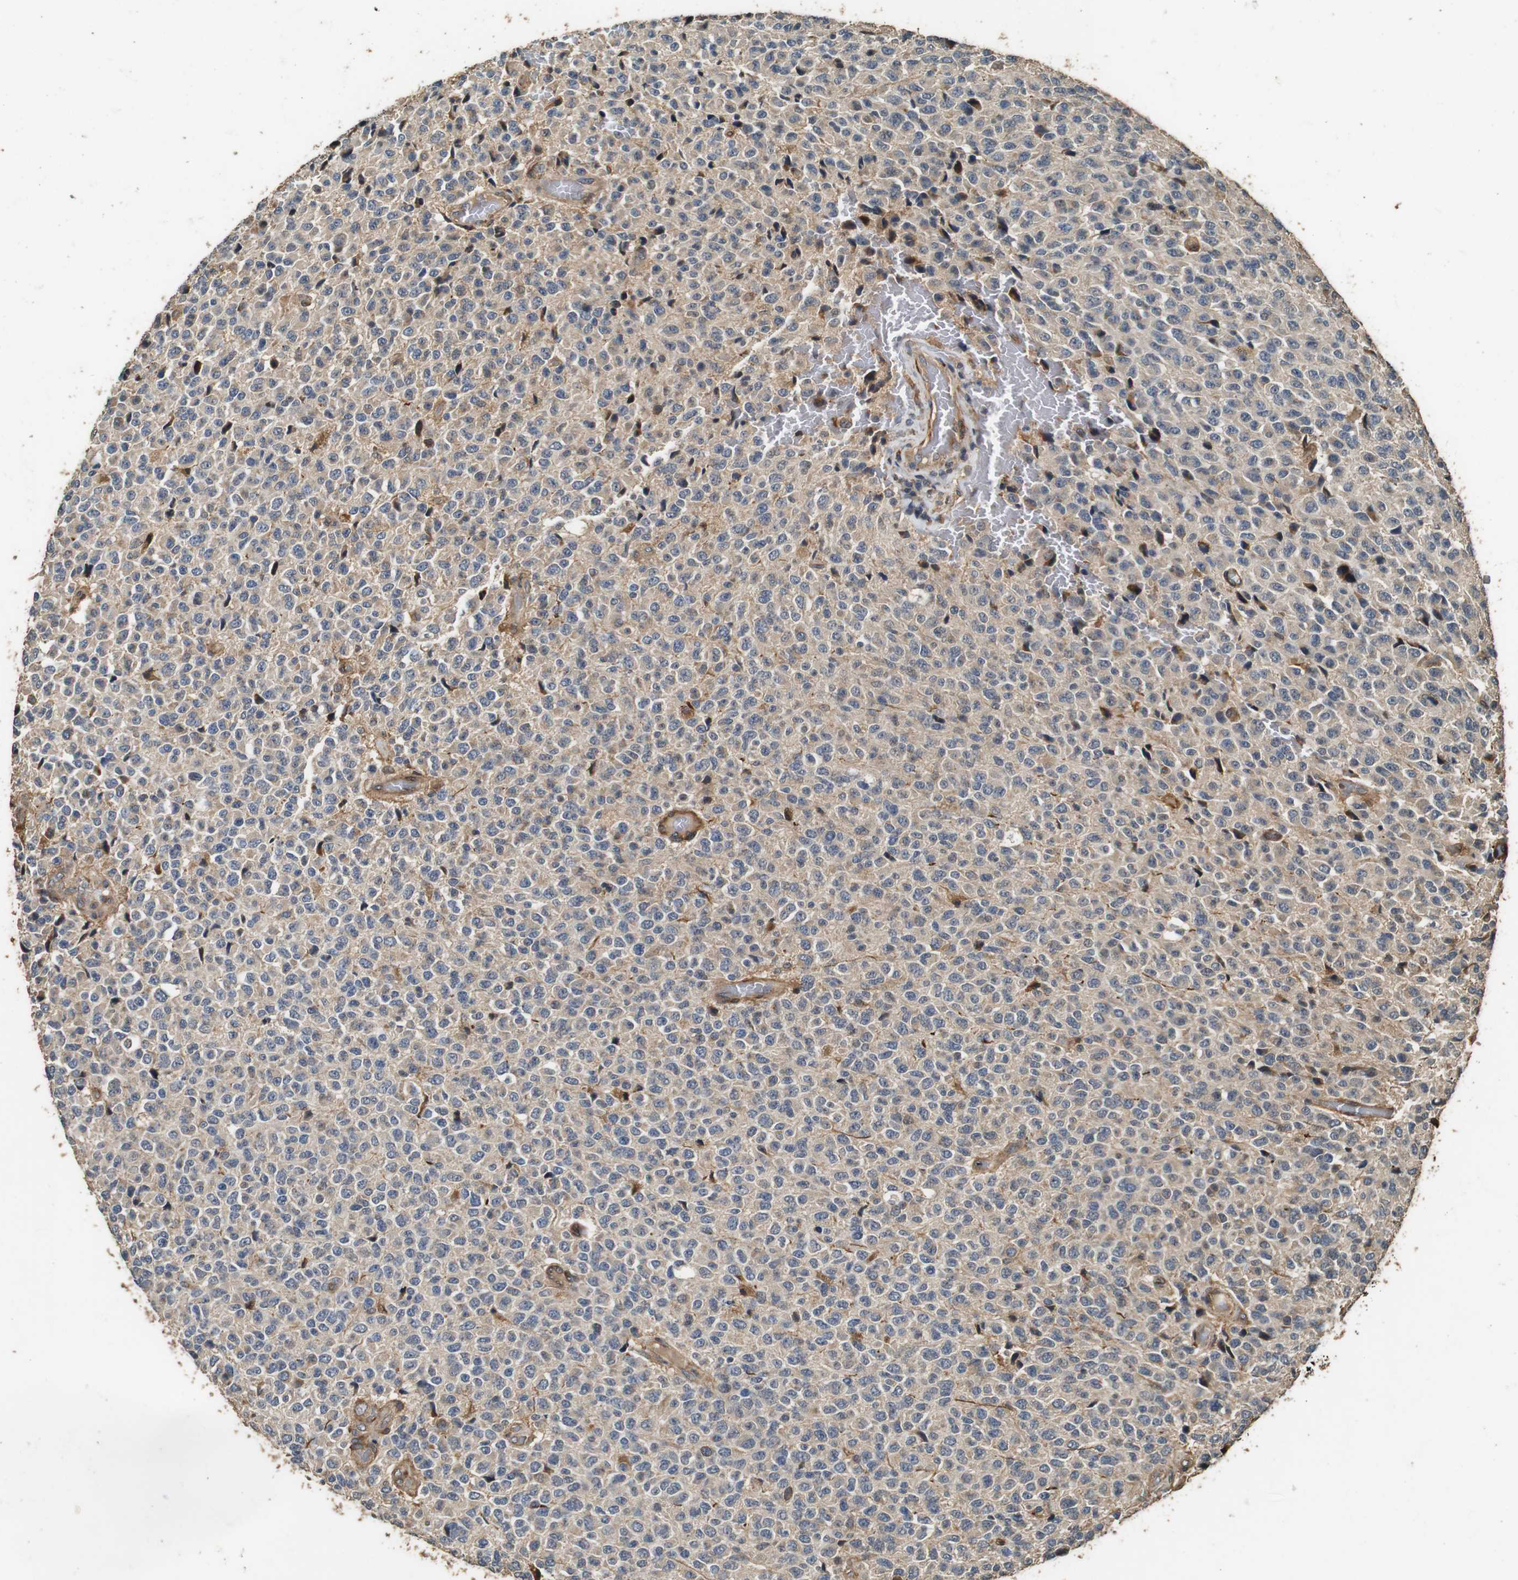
{"staining": {"intensity": "weak", "quantity": ">75%", "location": "cytoplasmic/membranous"}, "tissue": "glioma", "cell_type": "Tumor cells", "image_type": "cancer", "snomed": [{"axis": "morphology", "description": "Glioma, malignant, High grade"}, {"axis": "topography", "description": "pancreas cauda"}], "caption": "Immunohistochemistry (IHC) image of glioma stained for a protein (brown), which shows low levels of weak cytoplasmic/membranous positivity in approximately >75% of tumor cells.", "gene": "CNPY4", "patient": {"sex": "male", "age": 60}}